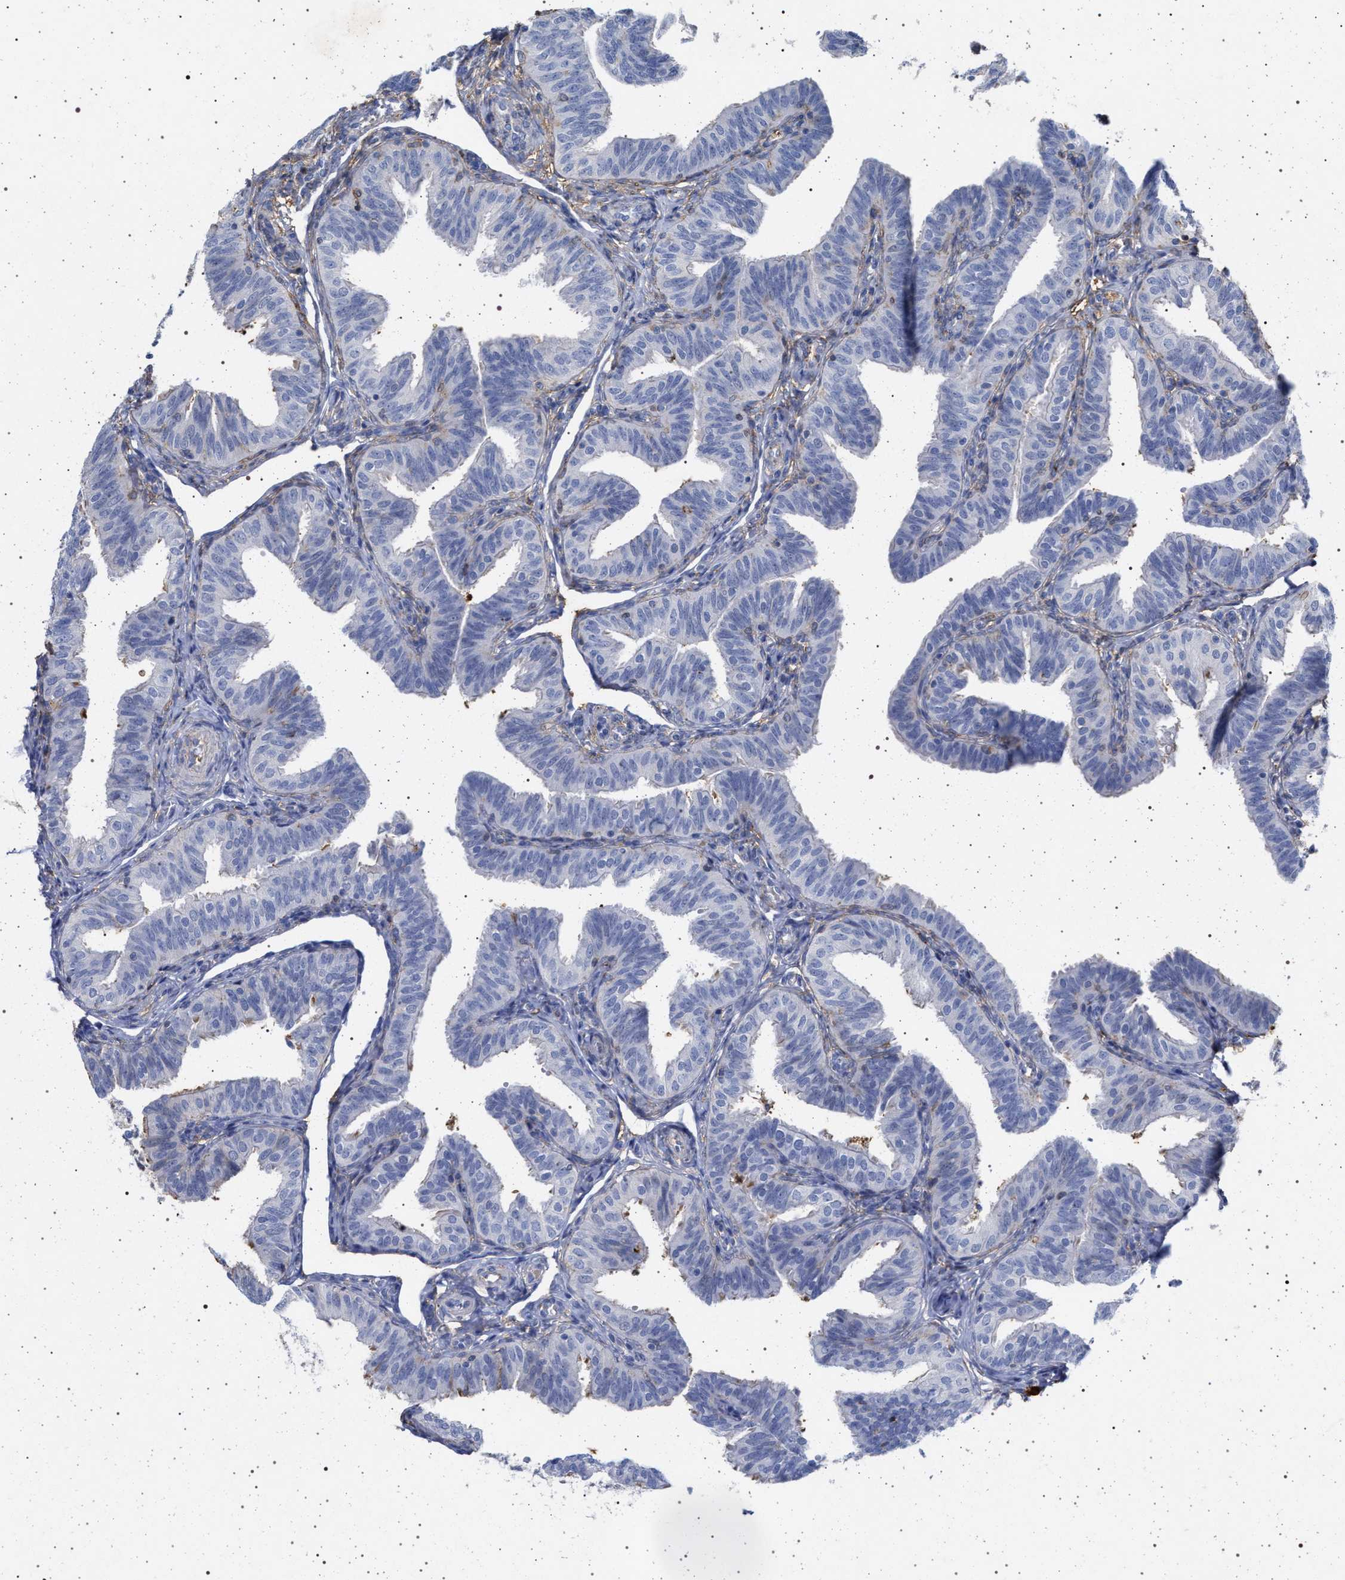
{"staining": {"intensity": "weak", "quantity": "25%-75%", "location": "cytoplasmic/membranous"}, "tissue": "fallopian tube", "cell_type": "Glandular cells", "image_type": "normal", "snomed": [{"axis": "morphology", "description": "Normal tissue, NOS"}, {"axis": "topography", "description": "Fallopian tube"}], "caption": "Glandular cells display weak cytoplasmic/membranous staining in about 25%-75% of cells in unremarkable fallopian tube.", "gene": "PLG", "patient": {"sex": "female", "age": 35}}